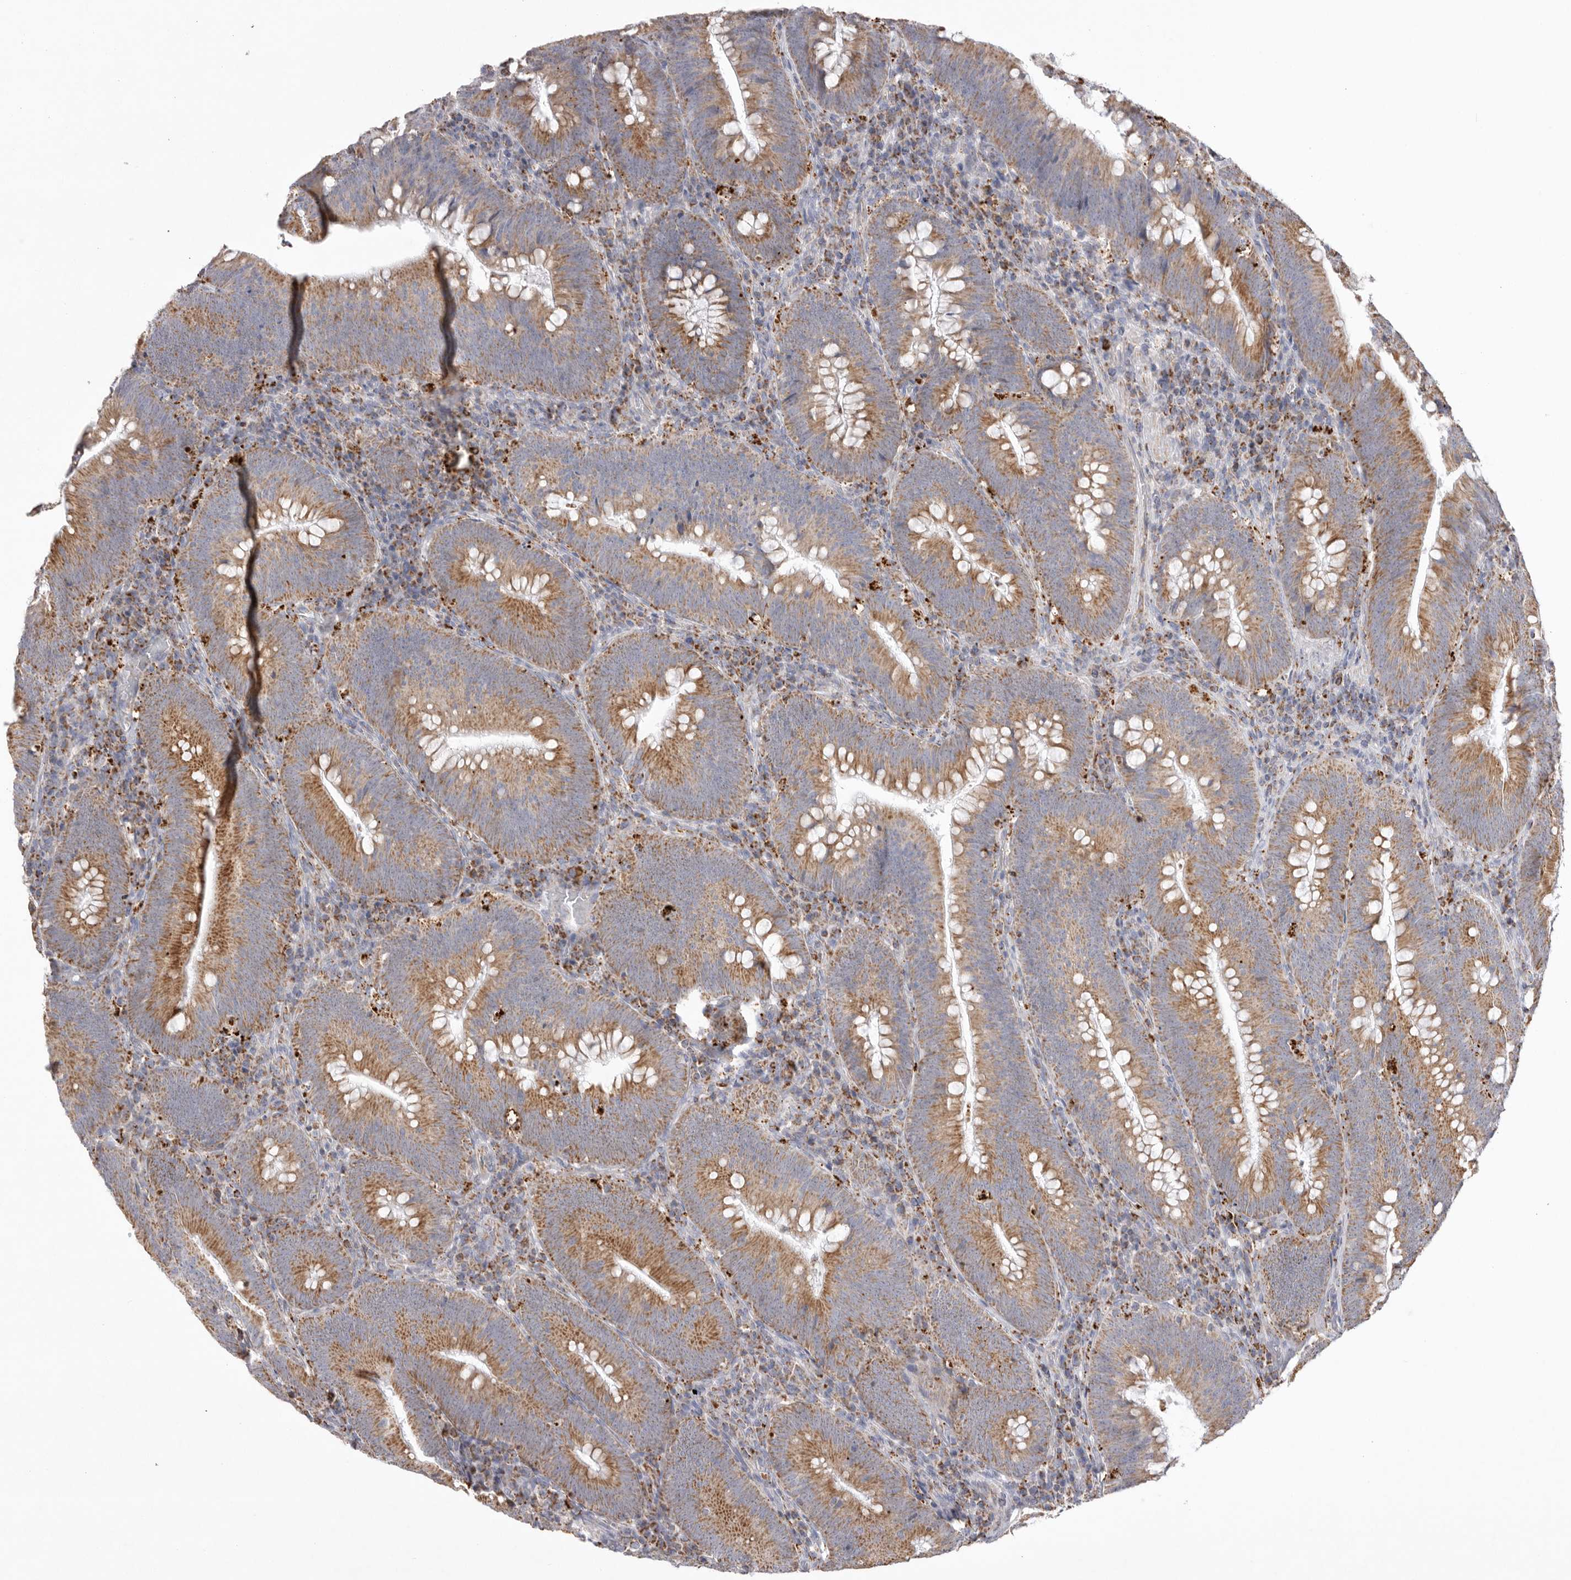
{"staining": {"intensity": "moderate", "quantity": ">75%", "location": "cytoplasmic/membranous"}, "tissue": "colorectal cancer", "cell_type": "Tumor cells", "image_type": "cancer", "snomed": [{"axis": "morphology", "description": "Normal tissue, NOS"}, {"axis": "topography", "description": "Colon"}], "caption": "Tumor cells exhibit medium levels of moderate cytoplasmic/membranous staining in approximately >75% of cells in colorectal cancer.", "gene": "VDAC3", "patient": {"sex": "female", "age": 82}}